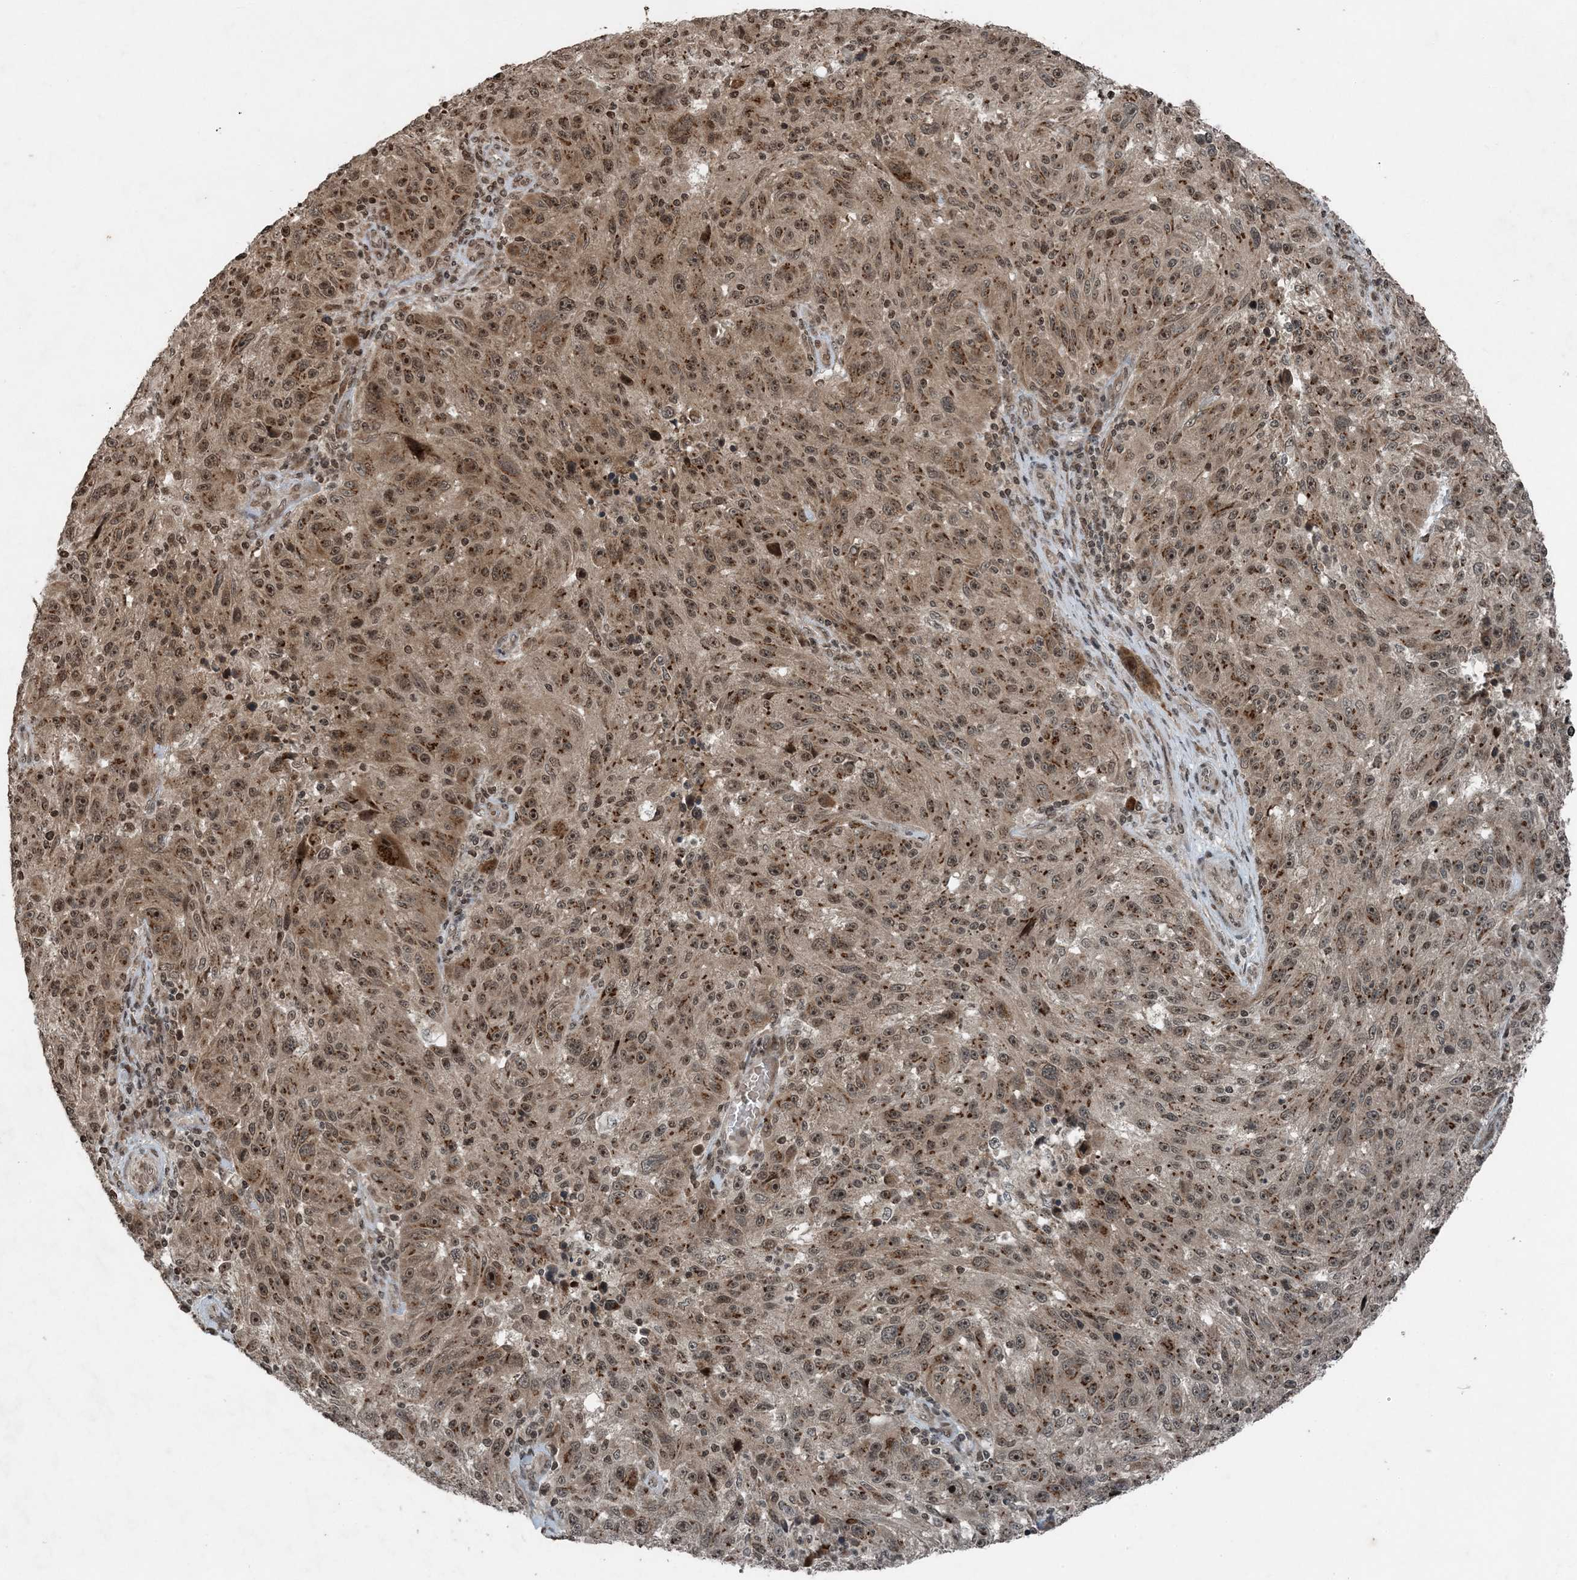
{"staining": {"intensity": "moderate", "quantity": ">75%", "location": "cytoplasmic/membranous,nuclear"}, "tissue": "melanoma", "cell_type": "Tumor cells", "image_type": "cancer", "snomed": [{"axis": "morphology", "description": "Malignant melanoma, NOS"}, {"axis": "topography", "description": "Skin"}], "caption": "Protein analysis of malignant melanoma tissue reveals moderate cytoplasmic/membranous and nuclear staining in about >75% of tumor cells. (DAB (3,3'-diaminobenzidine) IHC with brightfield microscopy, high magnification).", "gene": "ZFAND2B", "patient": {"sex": "male", "age": 53}}